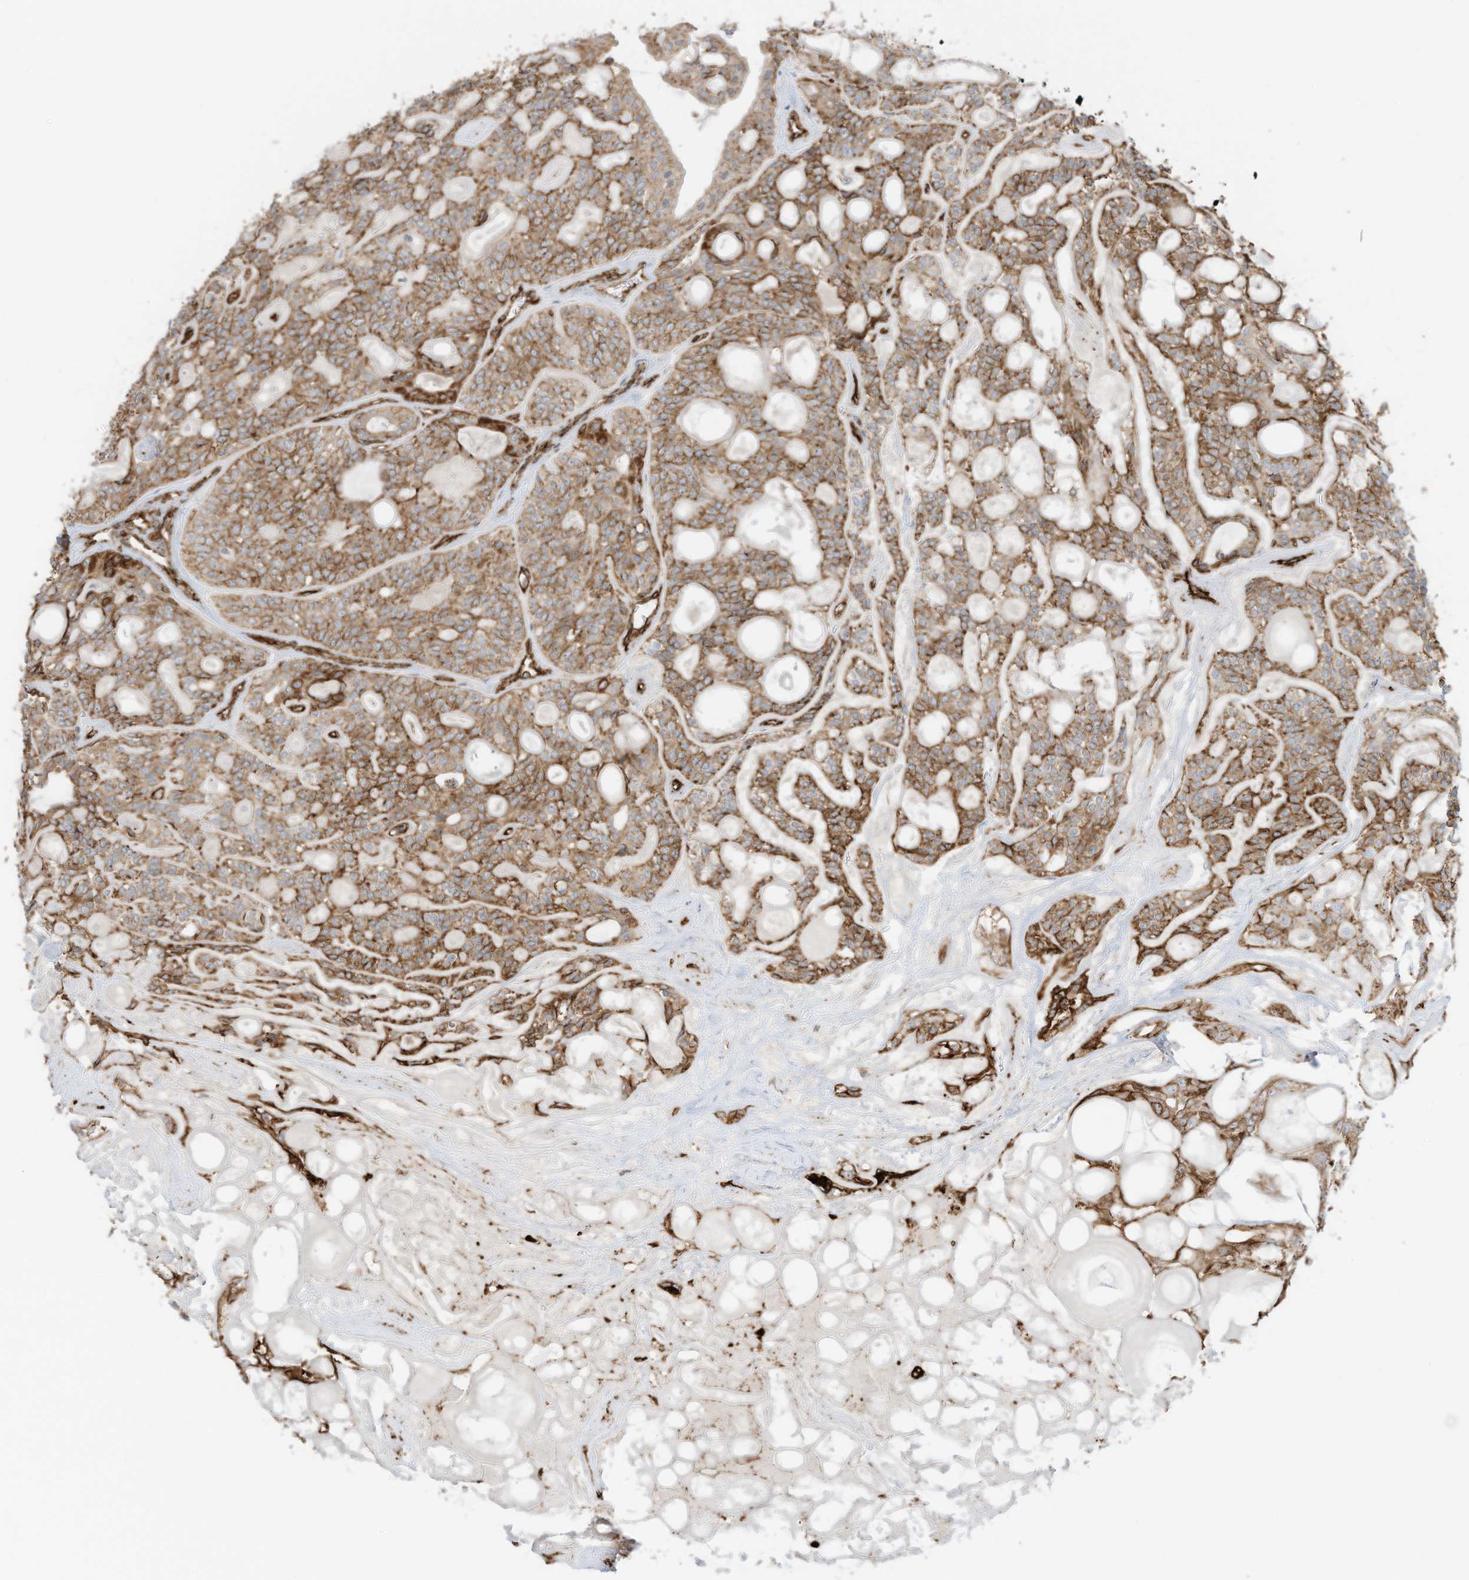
{"staining": {"intensity": "moderate", "quantity": ">75%", "location": "cytoplasmic/membranous"}, "tissue": "head and neck cancer", "cell_type": "Tumor cells", "image_type": "cancer", "snomed": [{"axis": "morphology", "description": "Adenocarcinoma, NOS"}, {"axis": "topography", "description": "Head-Neck"}], "caption": "Head and neck cancer (adenocarcinoma) stained with immunohistochemistry (IHC) shows moderate cytoplasmic/membranous expression in approximately >75% of tumor cells.", "gene": "ABCB7", "patient": {"sex": "male", "age": 66}}